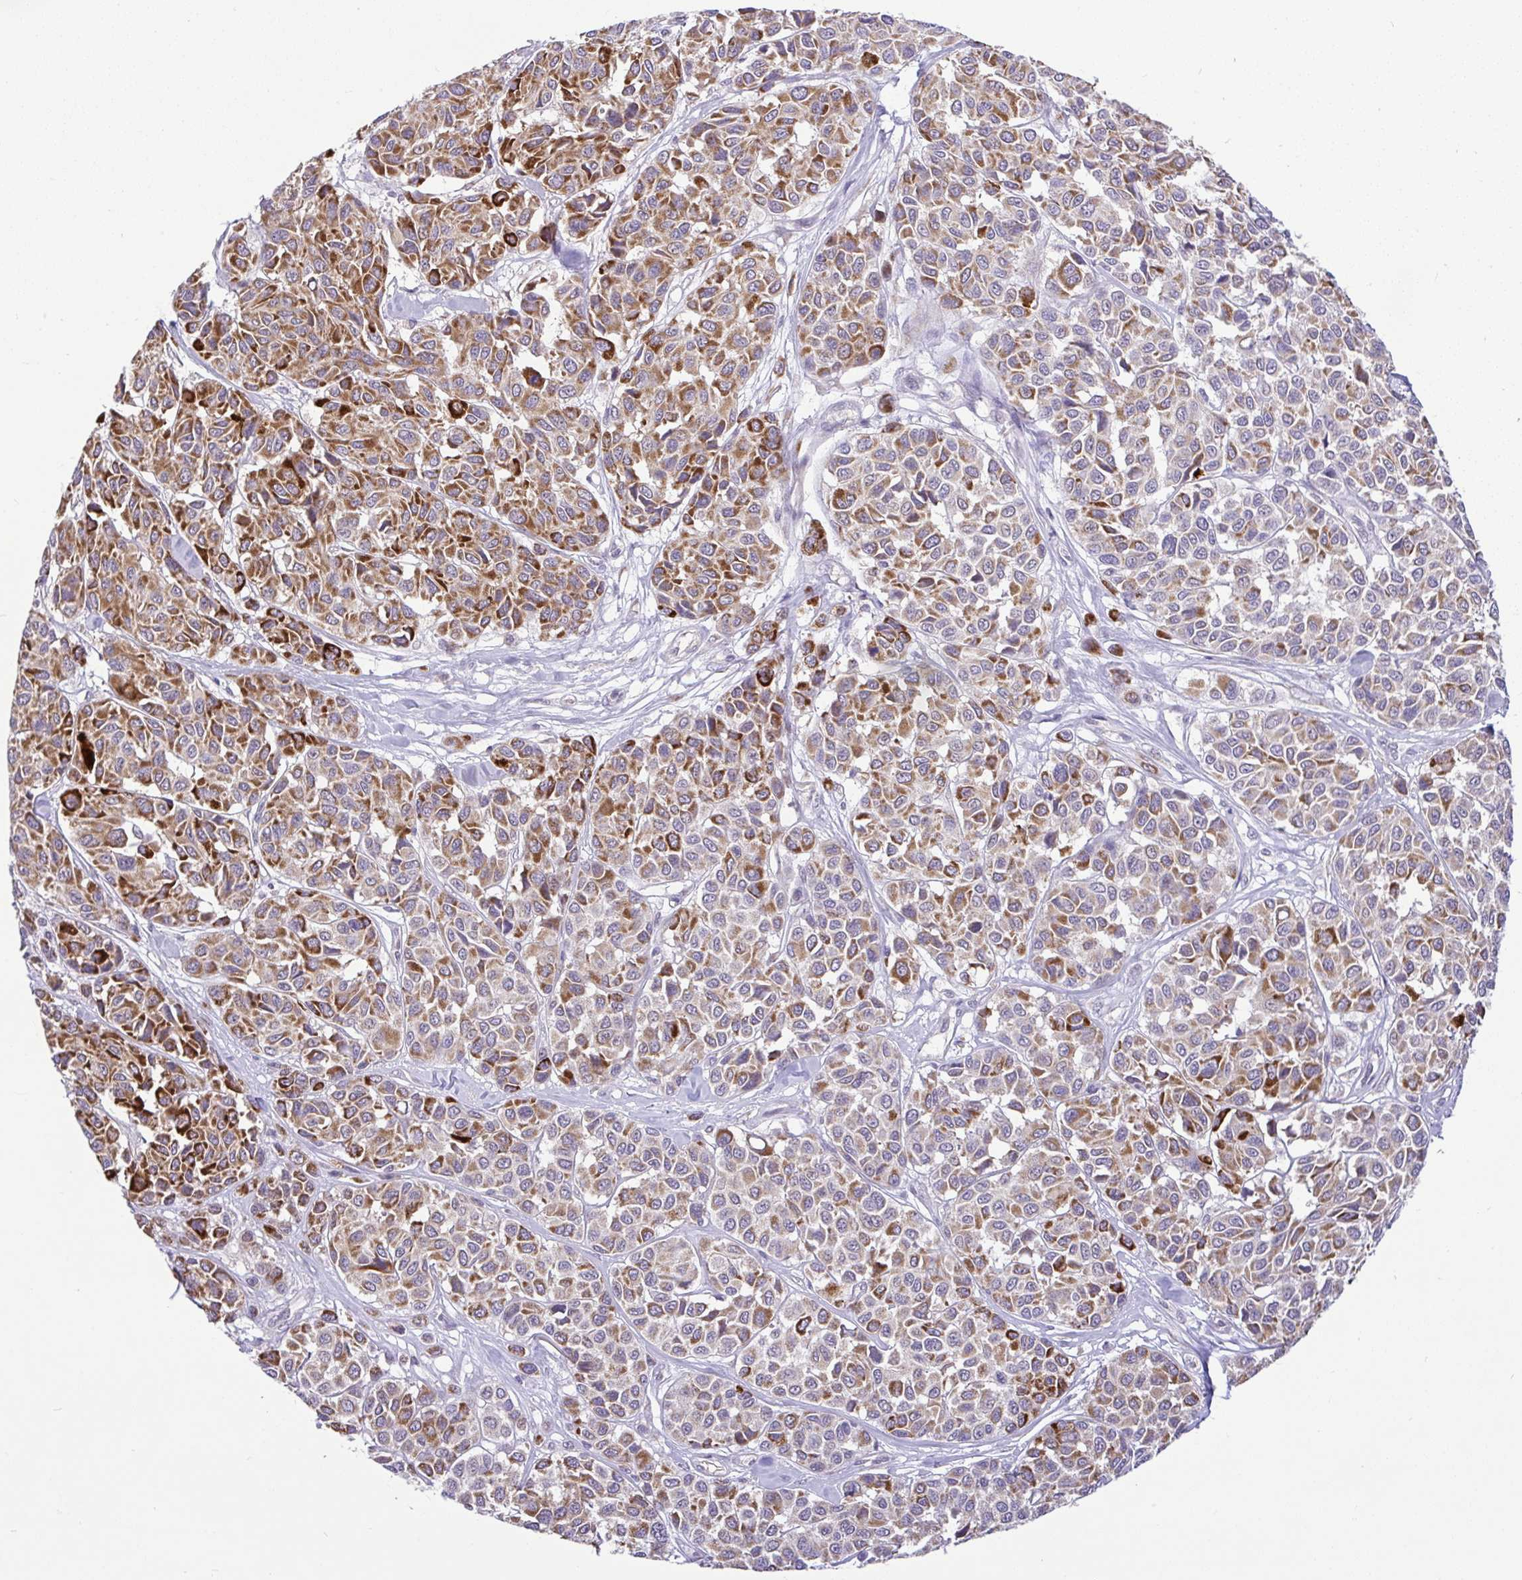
{"staining": {"intensity": "strong", "quantity": "25%-75%", "location": "cytoplasmic/membranous"}, "tissue": "melanoma", "cell_type": "Tumor cells", "image_type": "cancer", "snomed": [{"axis": "morphology", "description": "Malignant melanoma, NOS"}, {"axis": "topography", "description": "Skin"}], "caption": "Protein analysis of melanoma tissue demonstrates strong cytoplasmic/membranous expression in approximately 25%-75% of tumor cells. The protein is shown in brown color, while the nuclei are stained blue.", "gene": "PYCR2", "patient": {"sex": "female", "age": 66}}